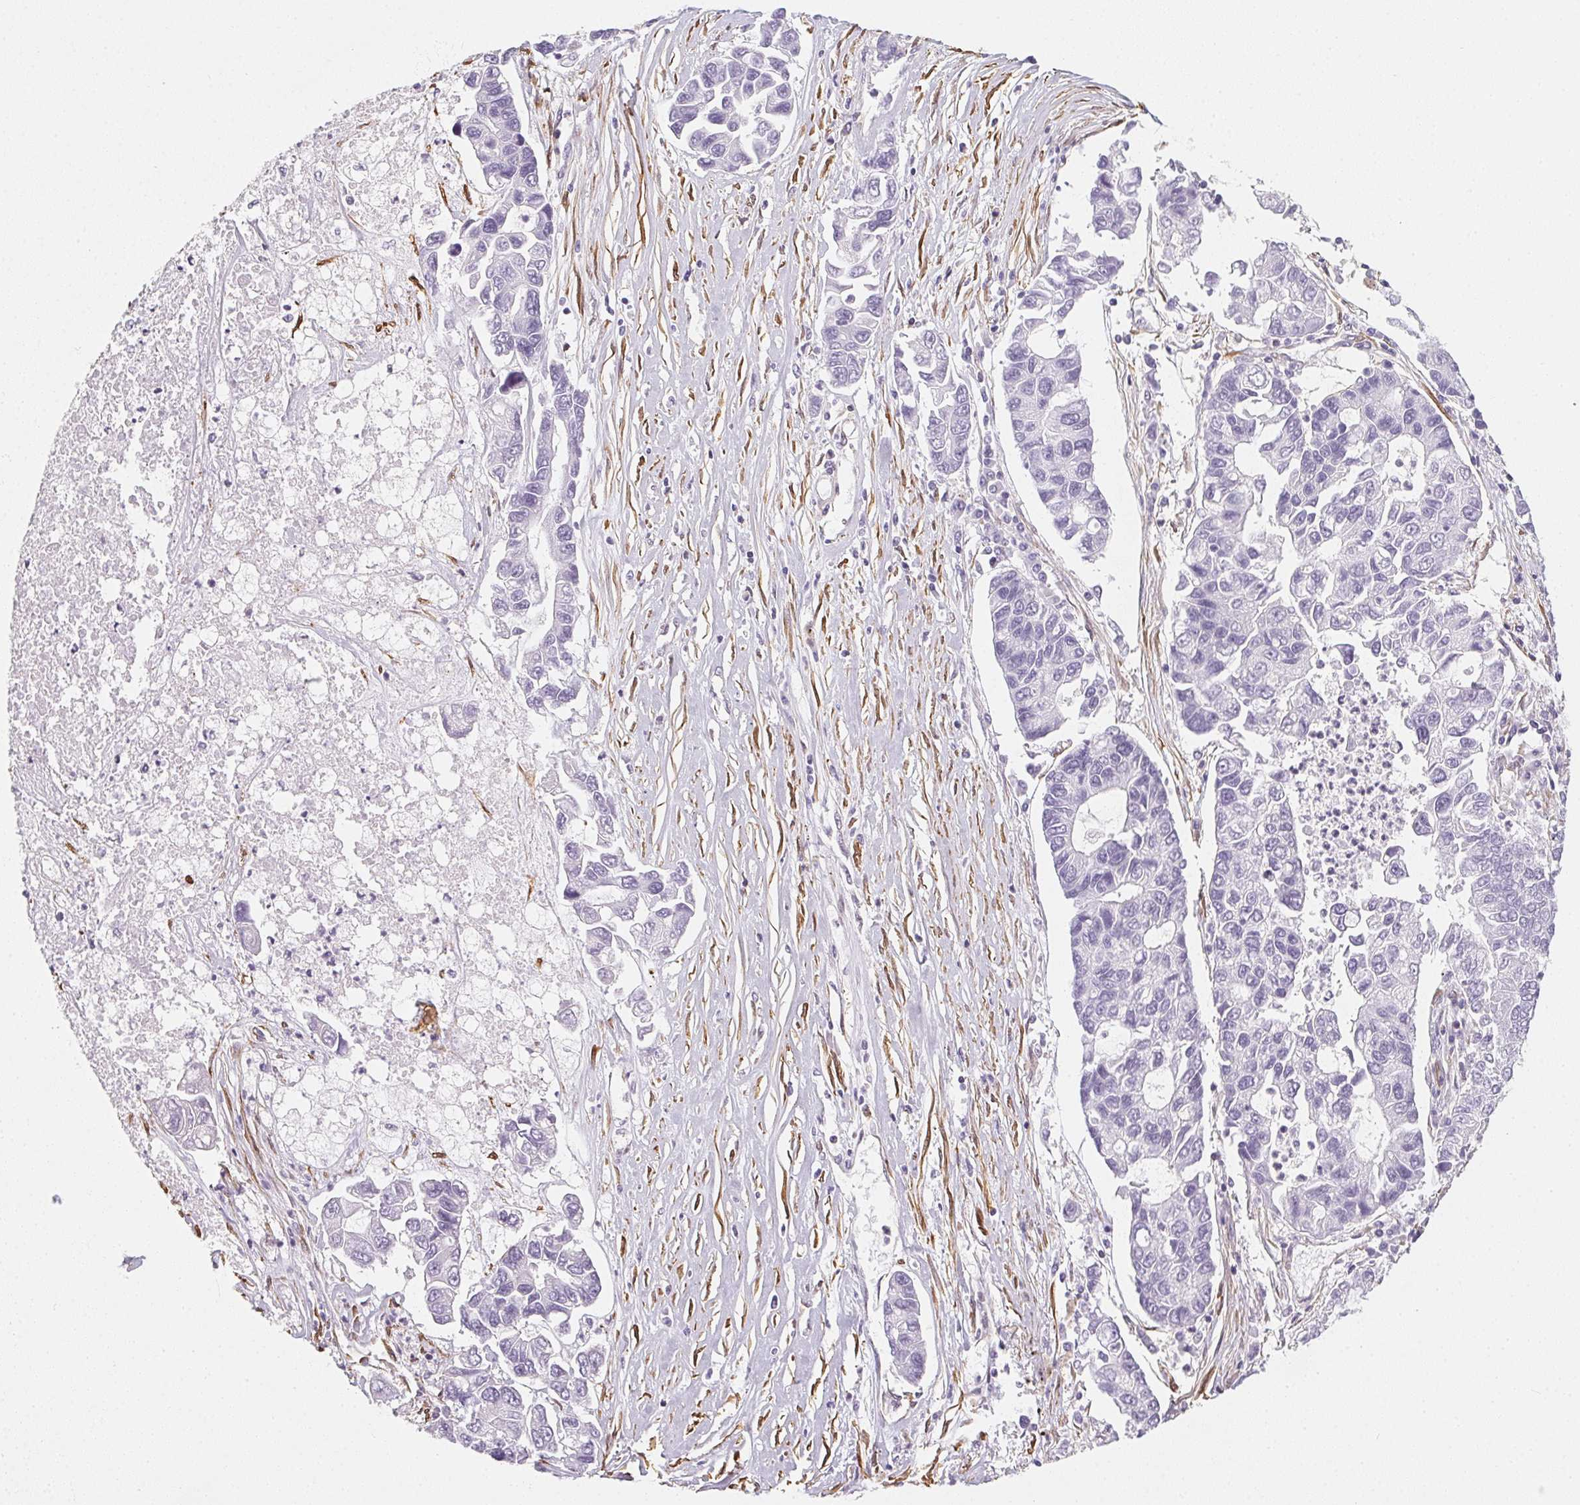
{"staining": {"intensity": "negative", "quantity": "none", "location": "none"}, "tissue": "lung cancer", "cell_type": "Tumor cells", "image_type": "cancer", "snomed": [{"axis": "morphology", "description": "Adenocarcinoma, NOS"}, {"axis": "topography", "description": "Bronchus"}, {"axis": "topography", "description": "Lung"}], "caption": "High power microscopy image of an immunohistochemistry (IHC) histopathology image of adenocarcinoma (lung), revealing no significant staining in tumor cells. The staining is performed using DAB brown chromogen with nuclei counter-stained in using hematoxylin.", "gene": "RSBN1", "patient": {"sex": "female", "age": 51}}